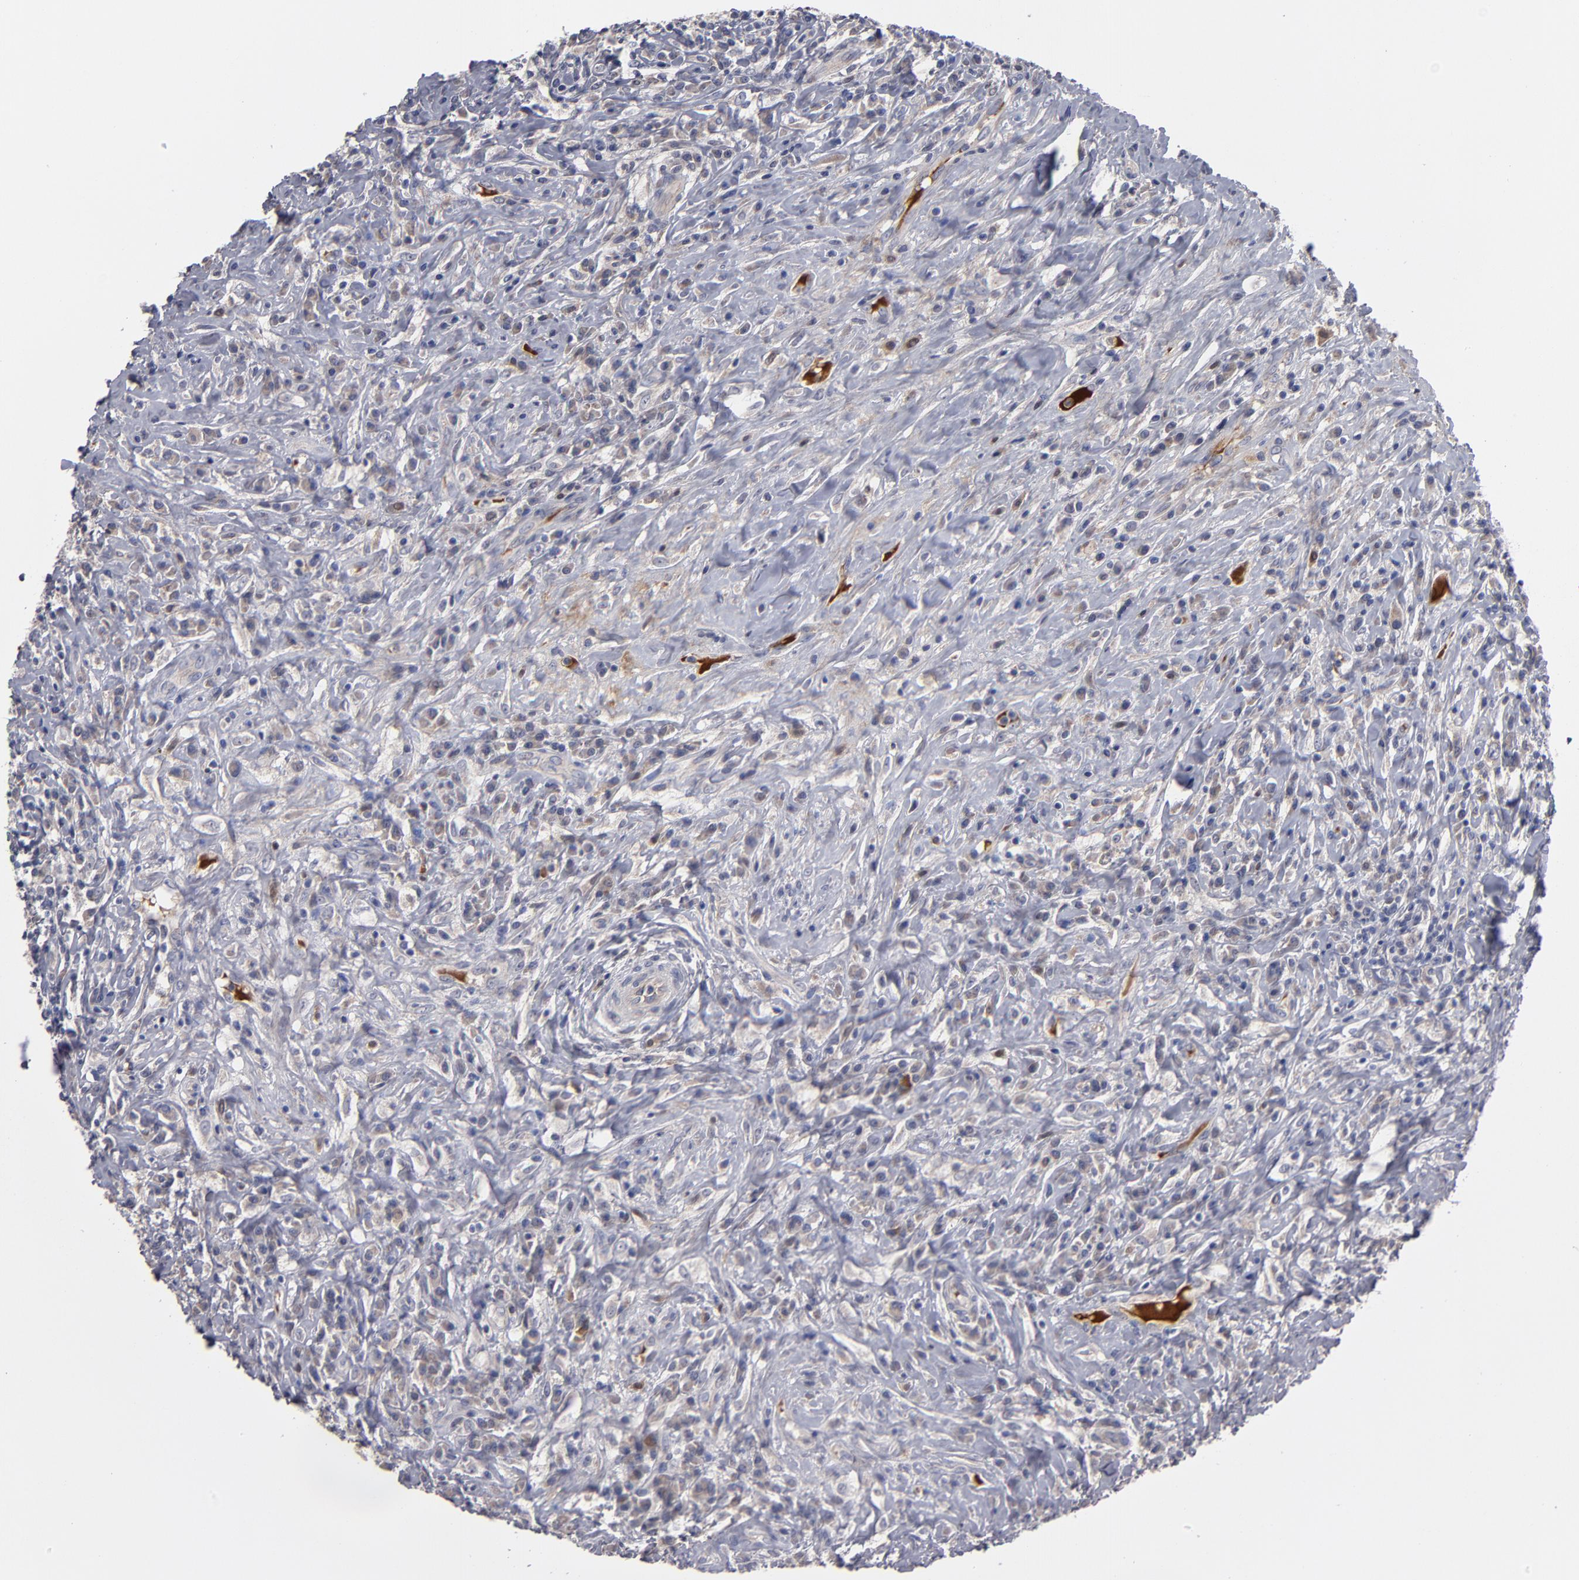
{"staining": {"intensity": "negative", "quantity": "none", "location": "none"}, "tissue": "lymphoma", "cell_type": "Tumor cells", "image_type": "cancer", "snomed": [{"axis": "morphology", "description": "Hodgkin's disease, NOS"}, {"axis": "topography", "description": "Lymph node"}], "caption": "Tumor cells are negative for protein expression in human Hodgkin's disease.", "gene": "EXD2", "patient": {"sex": "female", "age": 25}}